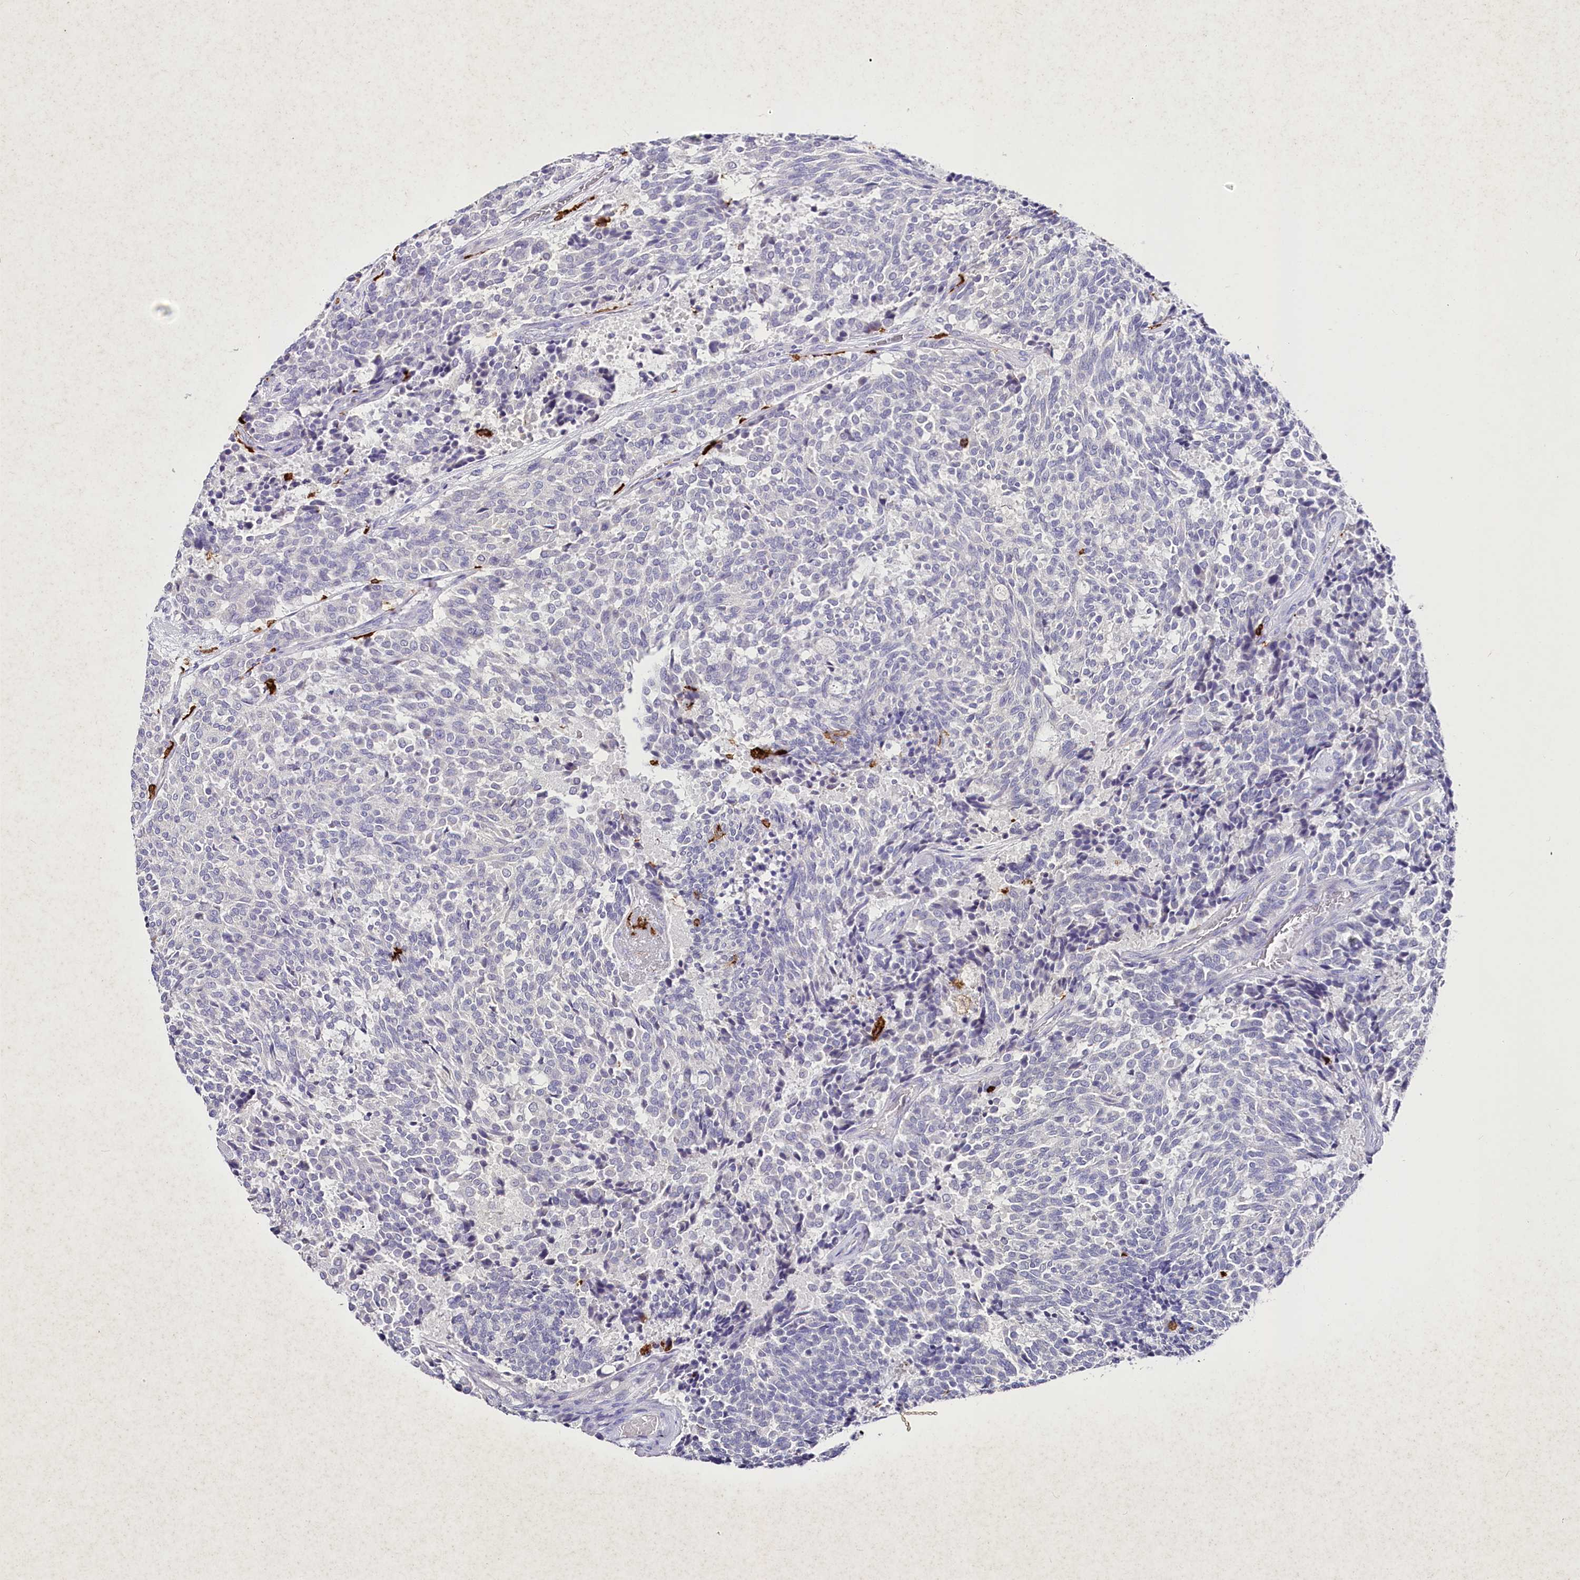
{"staining": {"intensity": "negative", "quantity": "none", "location": "none"}, "tissue": "carcinoid", "cell_type": "Tumor cells", "image_type": "cancer", "snomed": [{"axis": "morphology", "description": "Carcinoid, malignant, NOS"}, {"axis": "topography", "description": "Pancreas"}], "caption": "A photomicrograph of human malignant carcinoid is negative for staining in tumor cells.", "gene": "CLEC4M", "patient": {"sex": "female", "age": 54}}